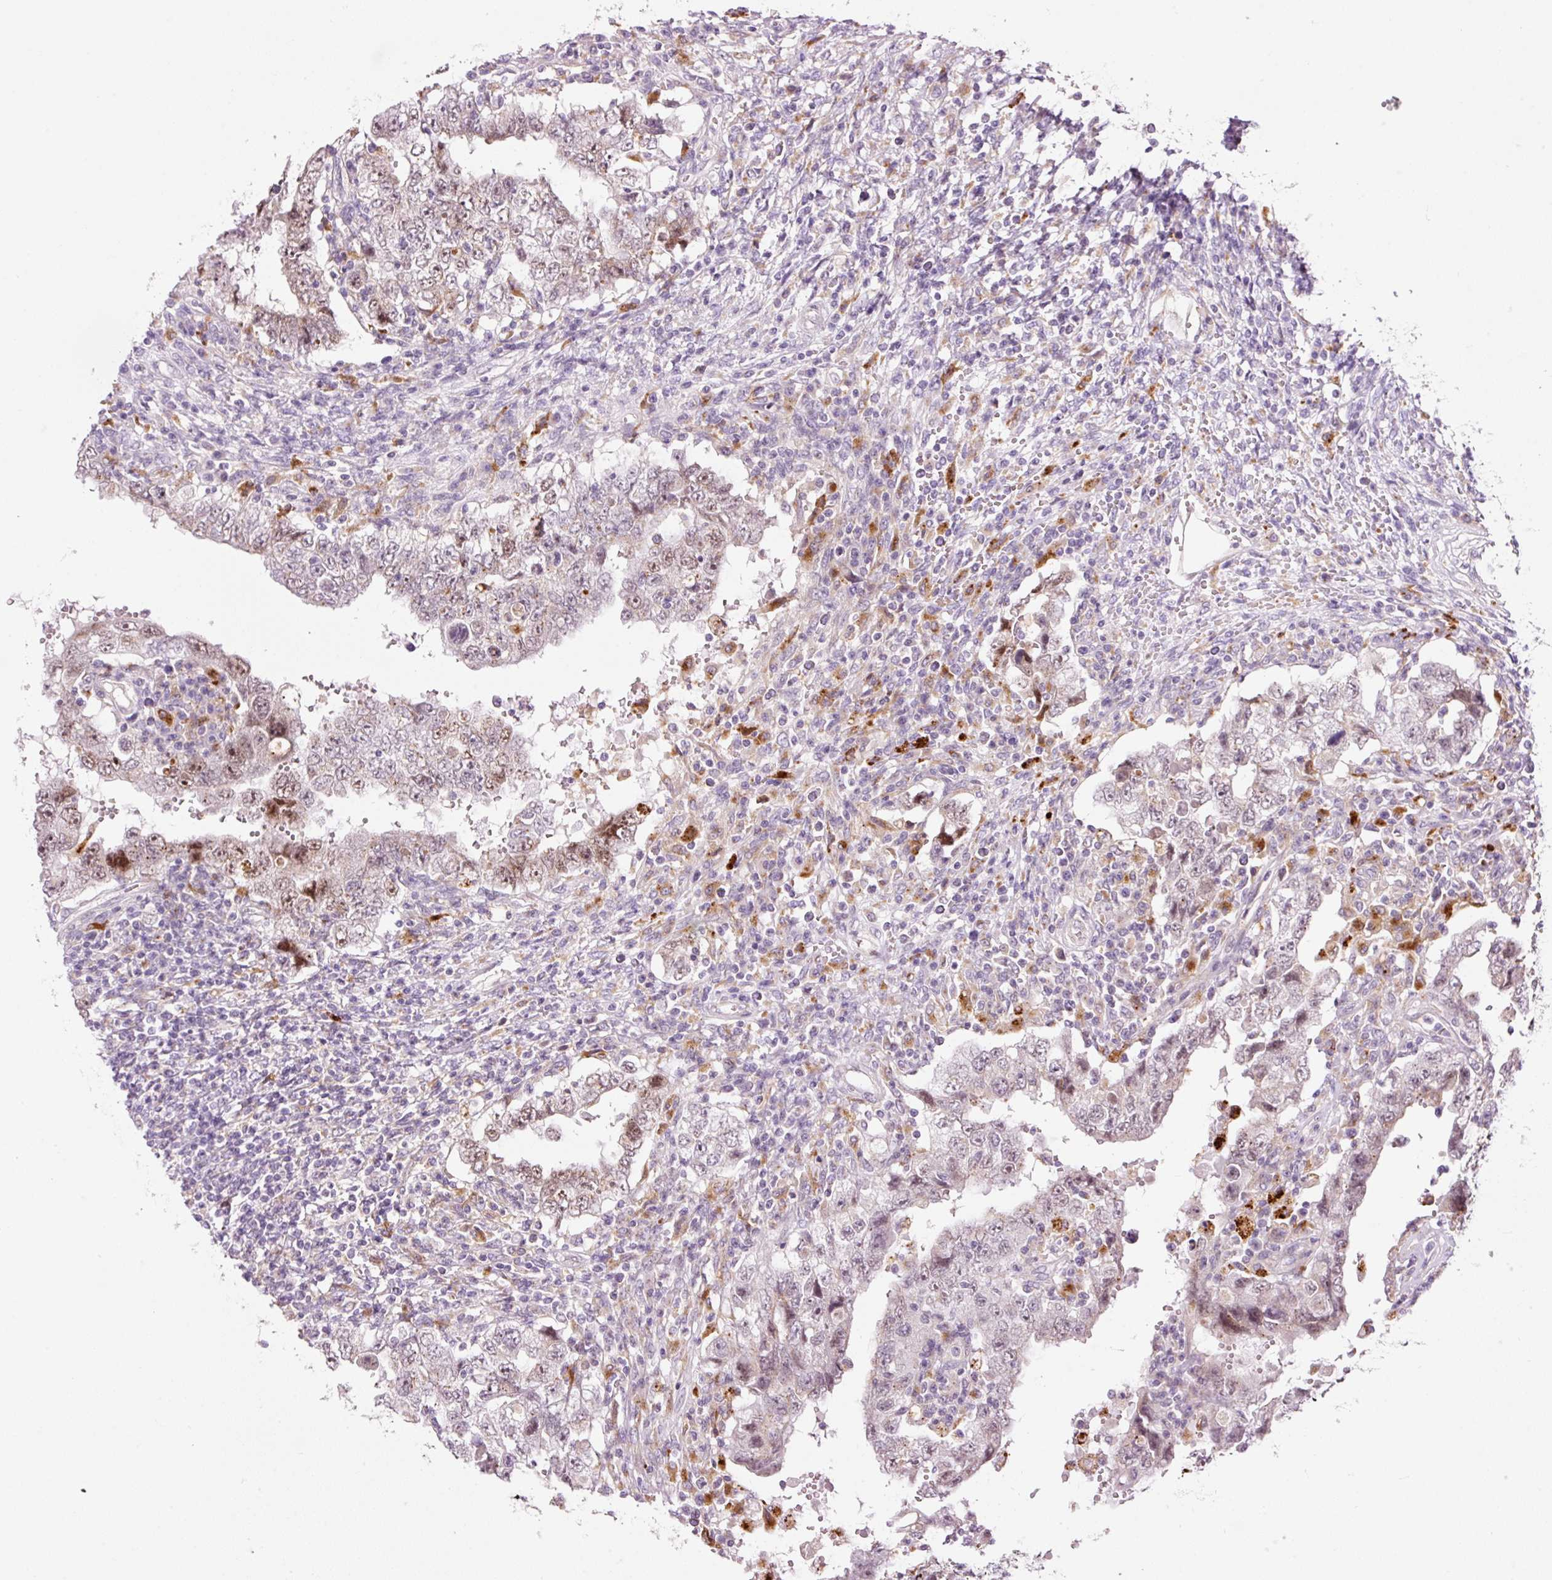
{"staining": {"intensity": "moderate", "quantity": "25%-75%", "location": "nuclear"}, "tissue": "testis cancer", "cell_type": "Tumor cells", "image_type": "cancer", "snomed": [{"axis": "morphology", "description": "Carcinoma, Embryonal, NOS"}, {"axis": "topography", "description": "Testis"}], "caption": "Brown immunohistochemical staining in human testis cancer (embryonal carcinoma) displays moderate nuclear expression in approximately 25%-75% of tumor cells. The protein of interest is stained brown, and the nuclei are stained in blue (DAB (3,3'-diaminobenzidine) IHC with brightfield microscopy, high magnification).", "gene": "ZNF639", "patient": {"sex": "male", "age": 26}}